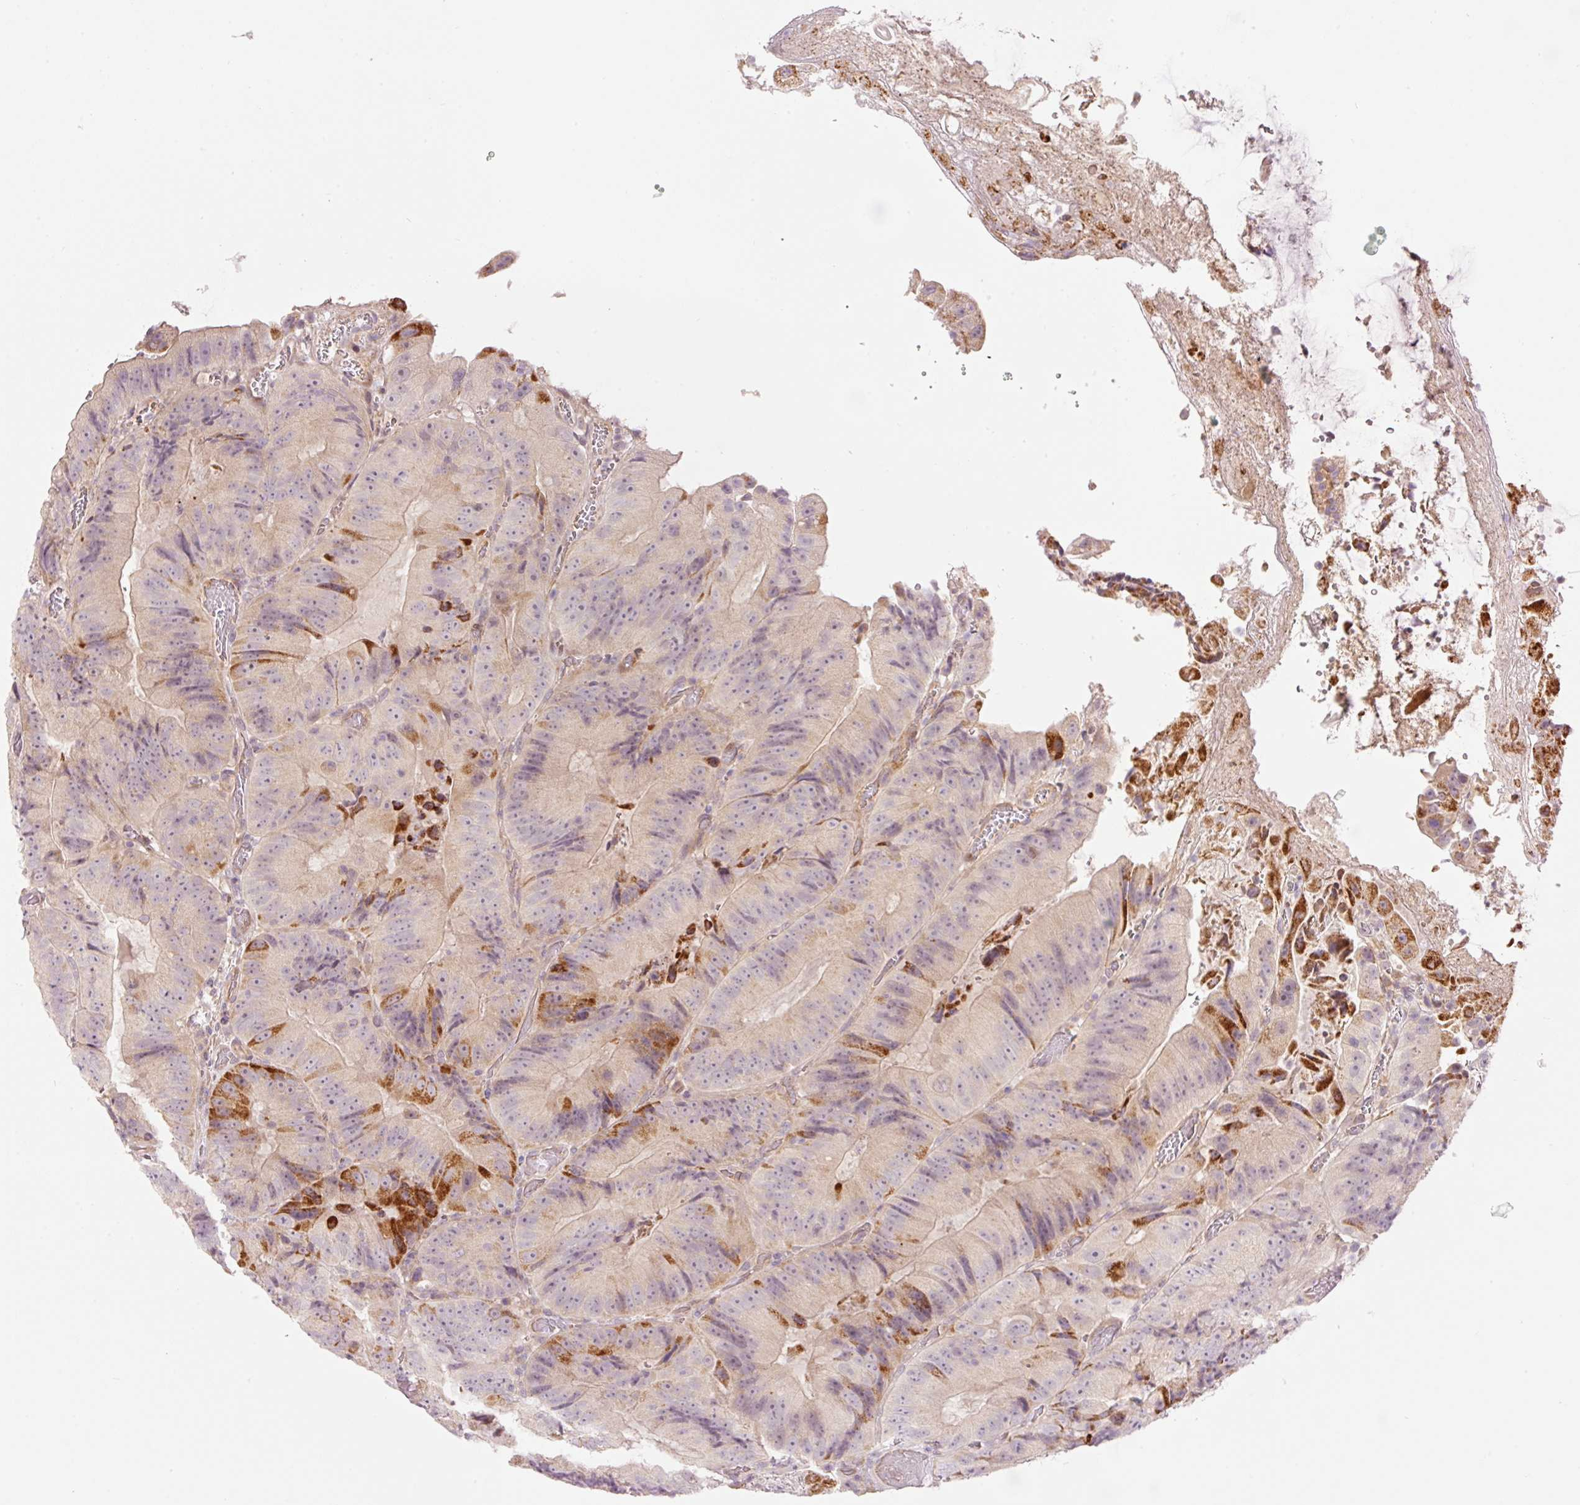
{"staining": {"intensity": "moderate", "quantity": "<25%", "location": "cytoplasmic/membranous"}, "tissue": "colorectal cancer", "cell_type": "Tumor cells", "image_type": "cancer", "snomed": [{"axis": "morphology", "description": "Adenocarcinoma, NOS"}, {"axis": "topography", "description": "Colon"}], "caption": "DAB (3,3'-diaminobenzidine) immunohistochemical staining of human colorectal cancer demonstrates moderate cytoplasmic/membranous protein expression in approximately <25% of tumor cells.", "gene": "SLC29A3", "patient": {"sex": "female", "age": 86}}